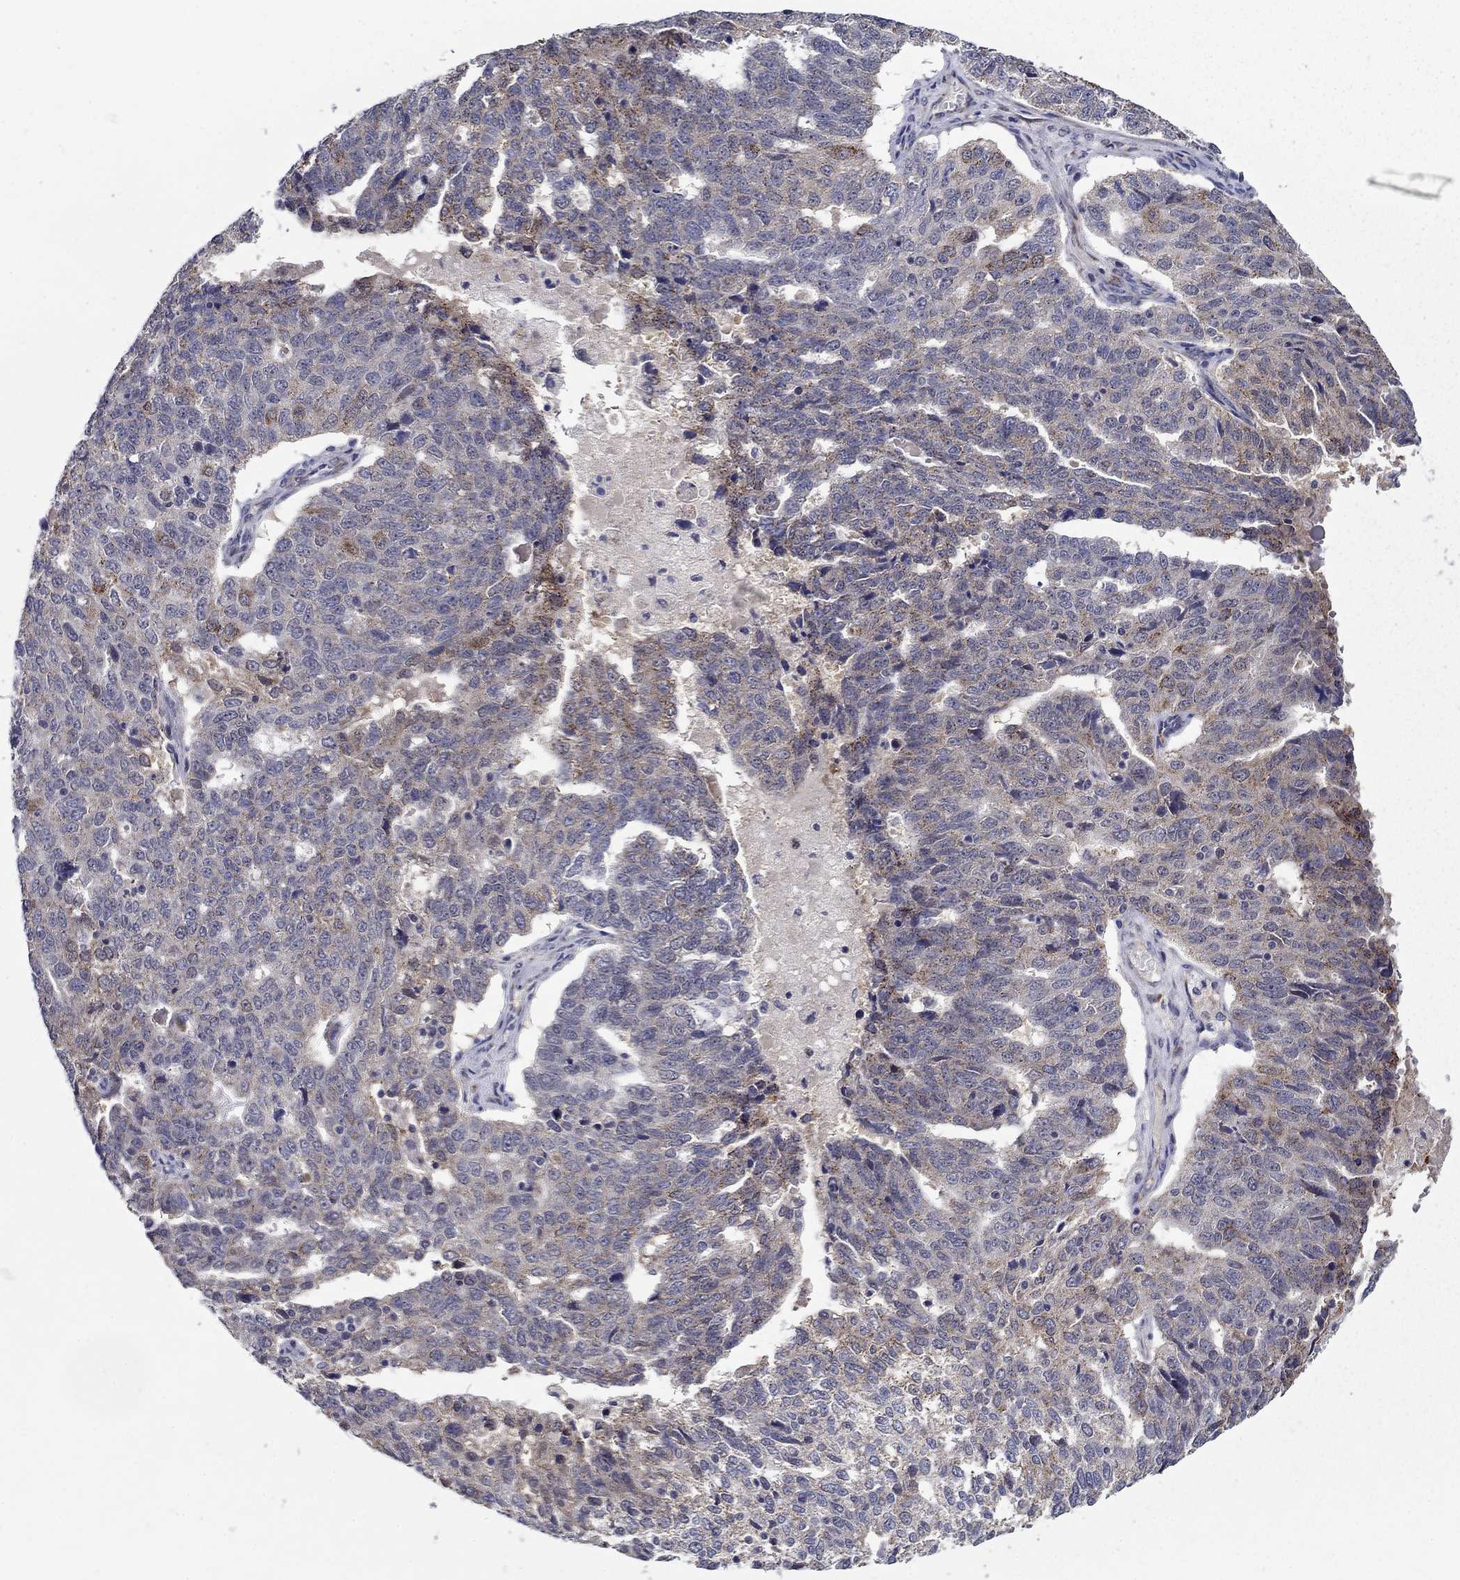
{"staining": {"intensity": "moderate", "quantity": "<25%", "location": "cytoplasmic/membranous"}, "tissue": "ovarian cancer", "cell_type": "Tumor cells", "image_type": "cancer", "snomed": [{"axis": "morphology", "description": "Cystadenocarcinoma, serous, NOS"}, {"axis": "topography", "description": "Ovary"}], "caption": "Protein staining of ovarian cancer tissue displays moderate cytoplasmic/membranous positivity in about <25% of tumor cells.", "gene": "LACTB2", "patient": {"sex": "female", "age": 71}}